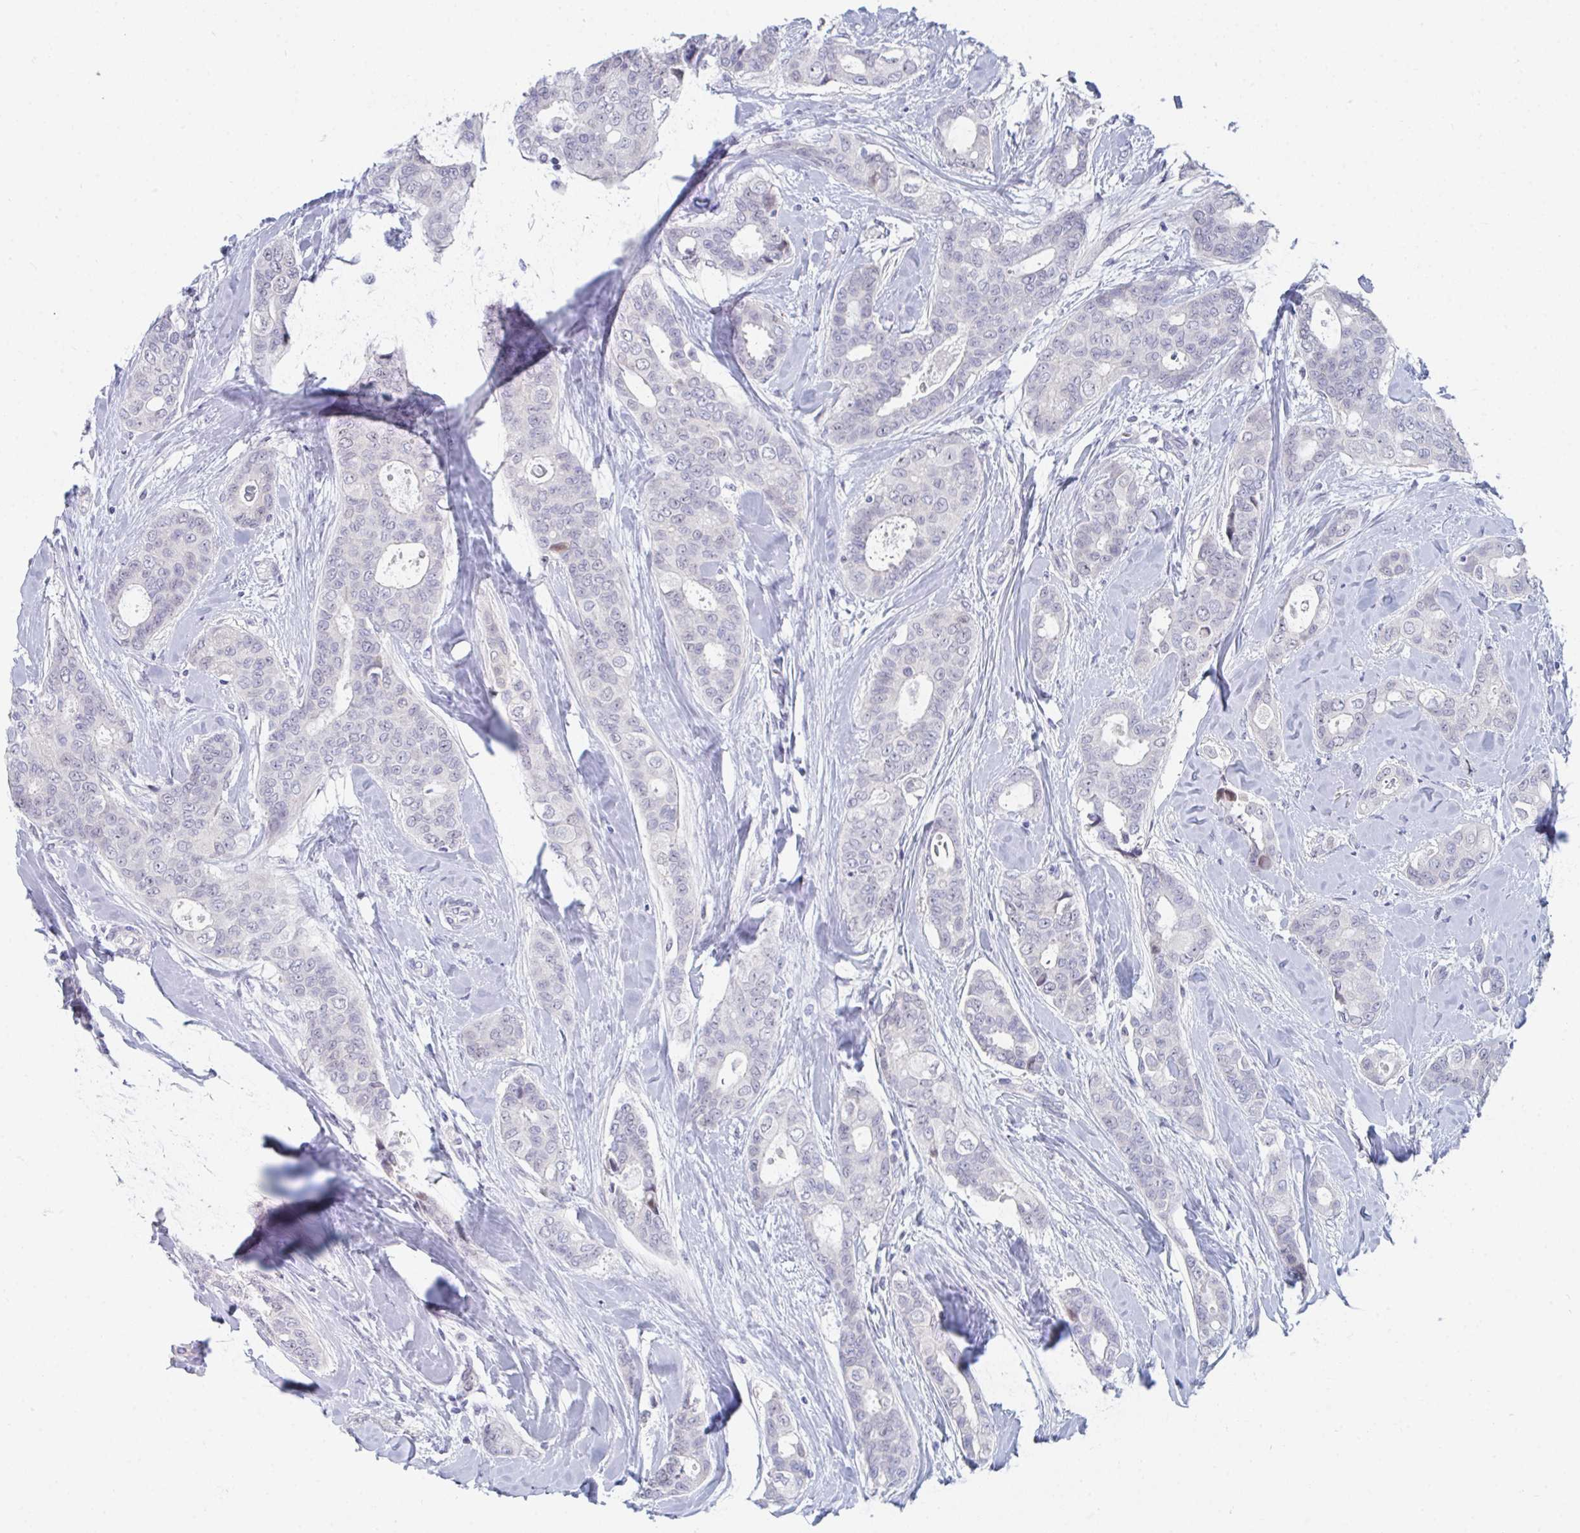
{"staining": {"intensity": "negative", "quantity": "none", "location": "none"}, "tissue": "breast cancer", "cell_type": "Tumor cells", "image_type": "cancer", "snomed": [{"axis": "morphology", "description": "Duct carcinoma"}, {"axis": "topography", "description": "Breast"}], "caption": "Tumor cells are negative for brown protein staining in breast cancer.", "gene": "CENPT", "patient": {"sex": "female", "age": 45}}